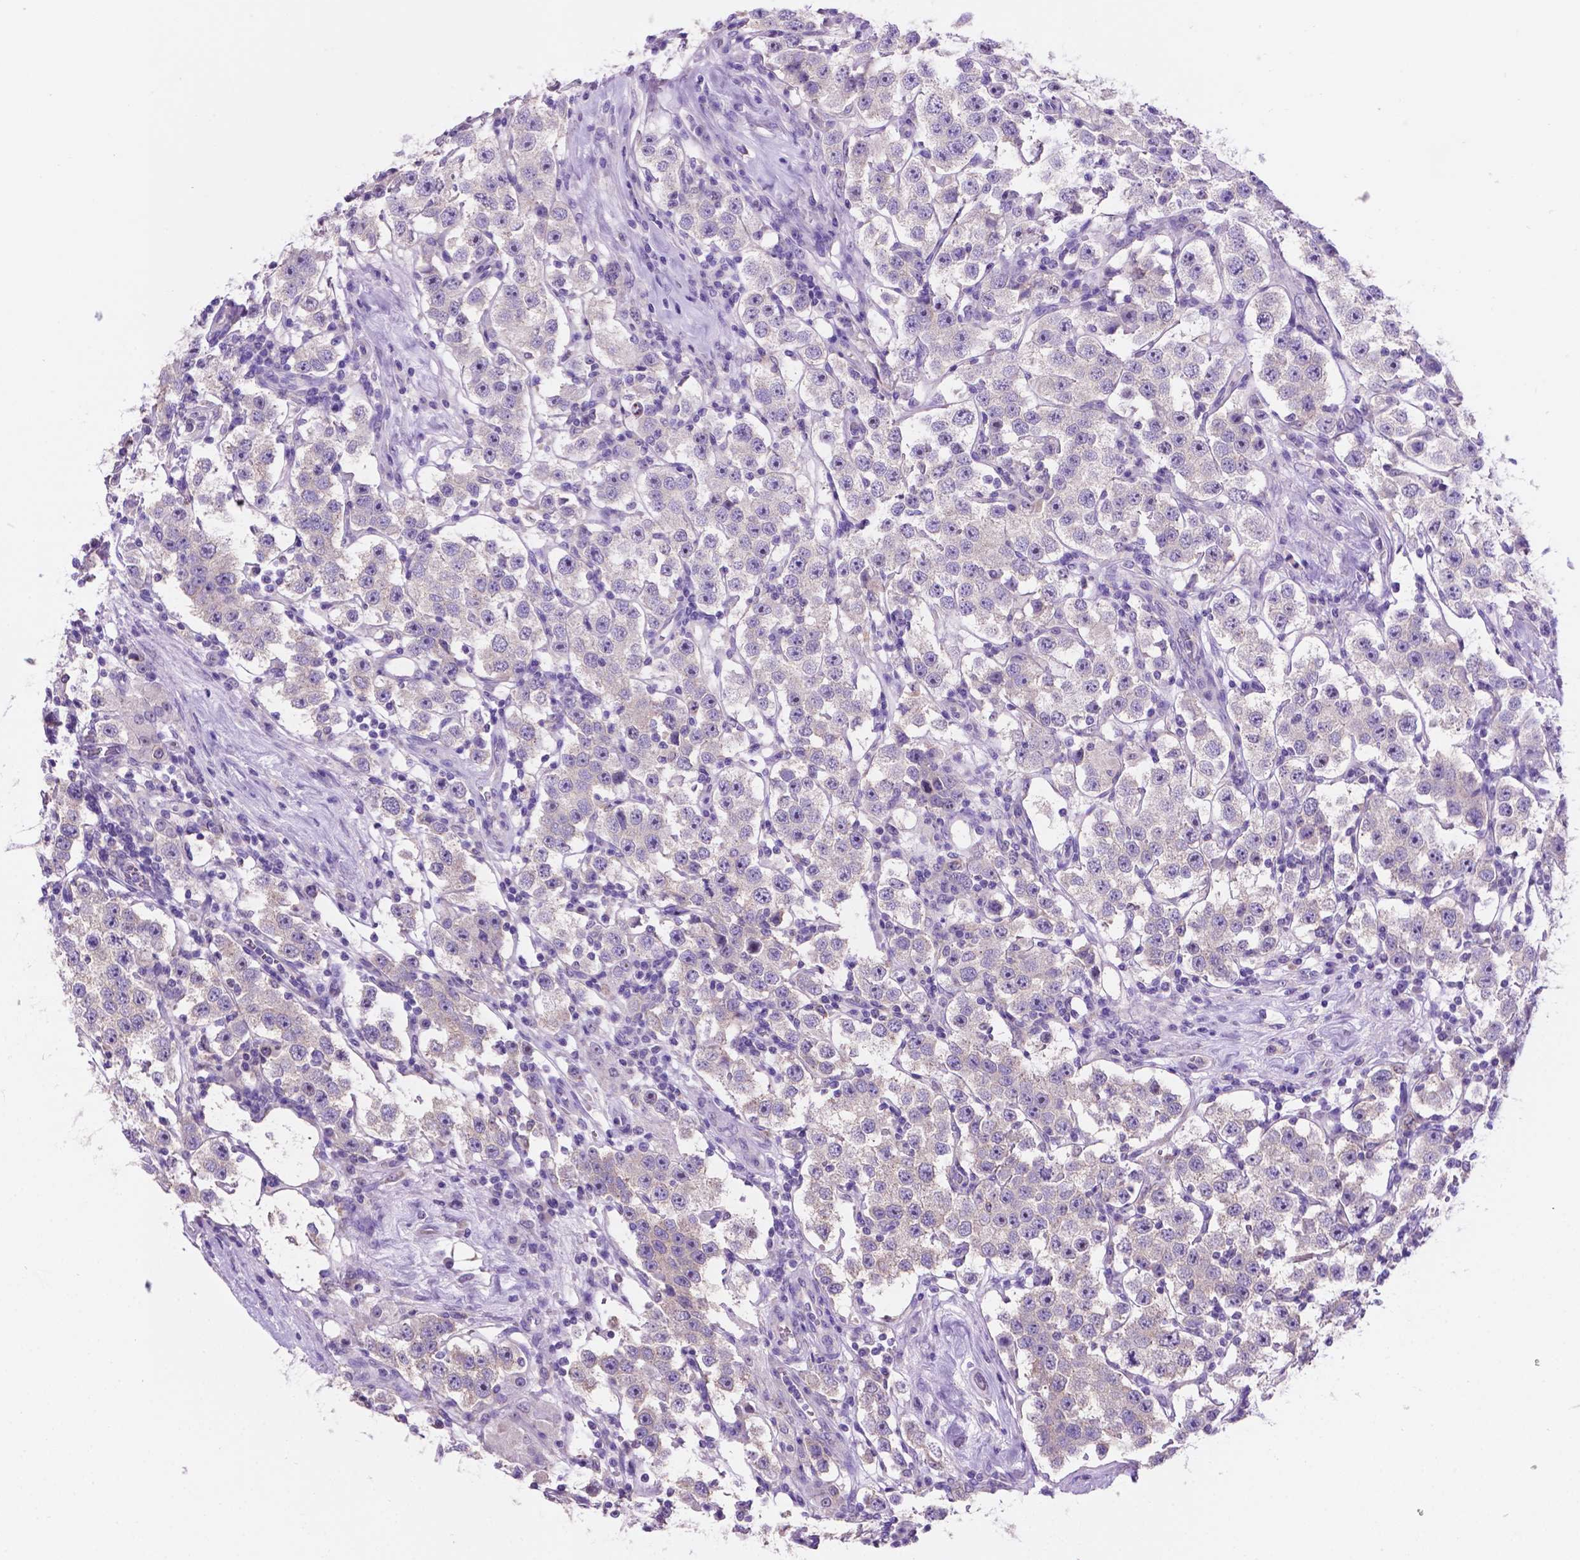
{"staining": {"intensity": "negative", "quantity": "none", "location": "none"}, "tissue": "testis cancer", "cell_type": "Tumor cells", "image_type": "cancer", "snomed": [{"axis": "morphology", "description": "Seminoma, NOS"}, {"axis": "topography", "description": "Testis"}], "caption": "This is an immunohistochemistry (IHC) image of testis cancer. There is no expression in tumor cells.", "gene": "SPDYA", "patient": {"sex": "male", "age": 37}}